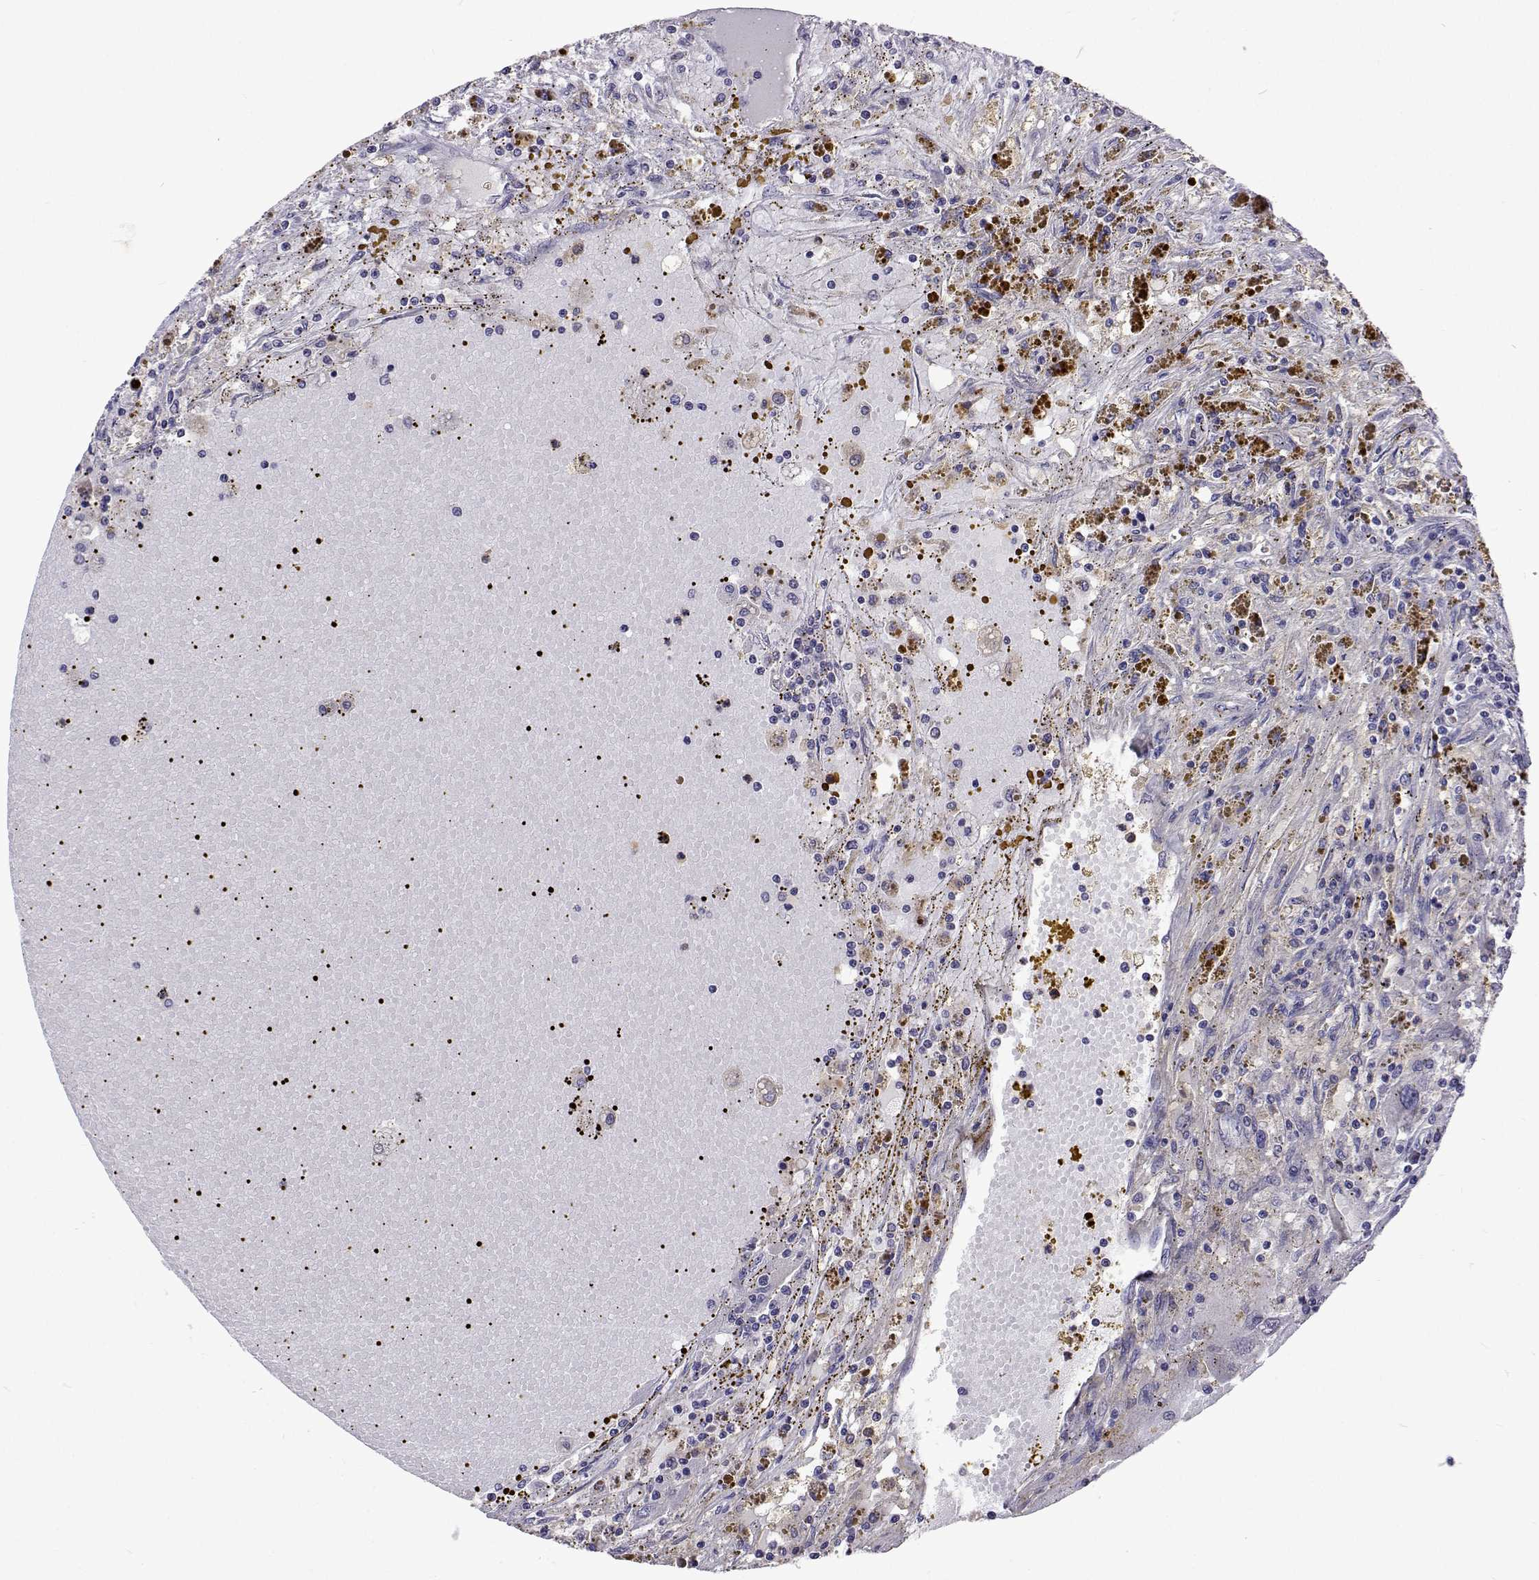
{"staining": {"intensity": "negative", "quantity": "none", "location": "none"}, "tissue": "renal cancer", "cell_type": "Tumor cells", "image_type": "cancer", "snomed": [{"axis": "morphology", "description": "Adenocarcinoma, NOS"}, {"axis": "topography", "description": "Kidney"}], "caption": "DAB immunohistochemical staining of human renal adenocarcinoma demonstrates no significant positivity in tumor cells.", "gene": "DHTKD1", "patient": {"sex": "female", "age": 67}}